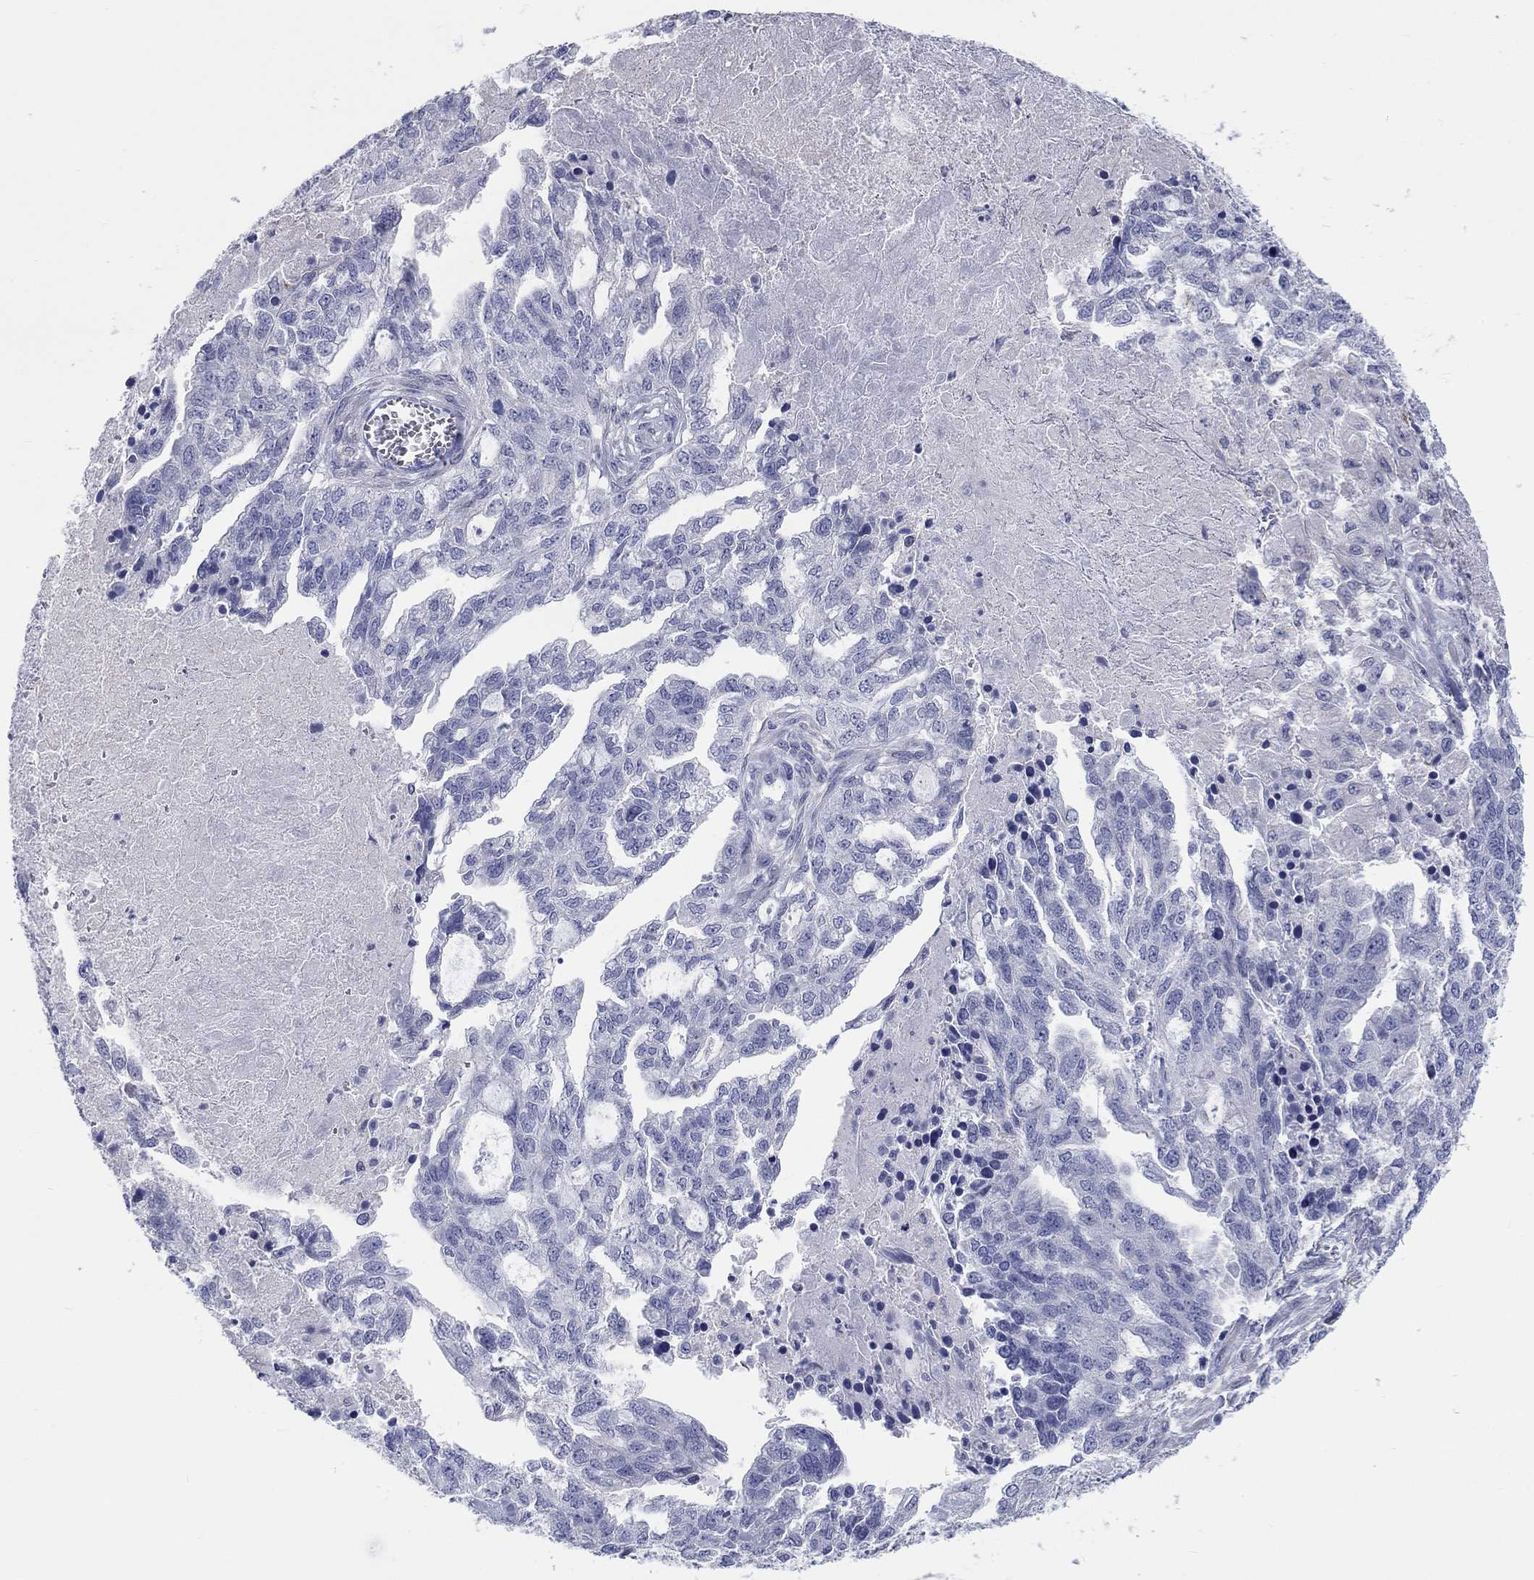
{"staining": {"intensity": "negative", "quantity": "none", "location": "none"}, "tissue": "ovarian cancer", "cell_type": "Tumor cells", "image_type": "cancer", "snomed": [{"axis": "morphology", "description": "Cystadenocarcinoma, serous, NOS"}, {"axis": "topography", "description": "Ovary"}], "caption": "DAB immunohistochemical staining of human serous cystadenocarcinoma (ovarian) exhibits no significant positivity in tumor cells.", "gene": "LRRC4C", "patient": {"sex": "female", "age": 51}}